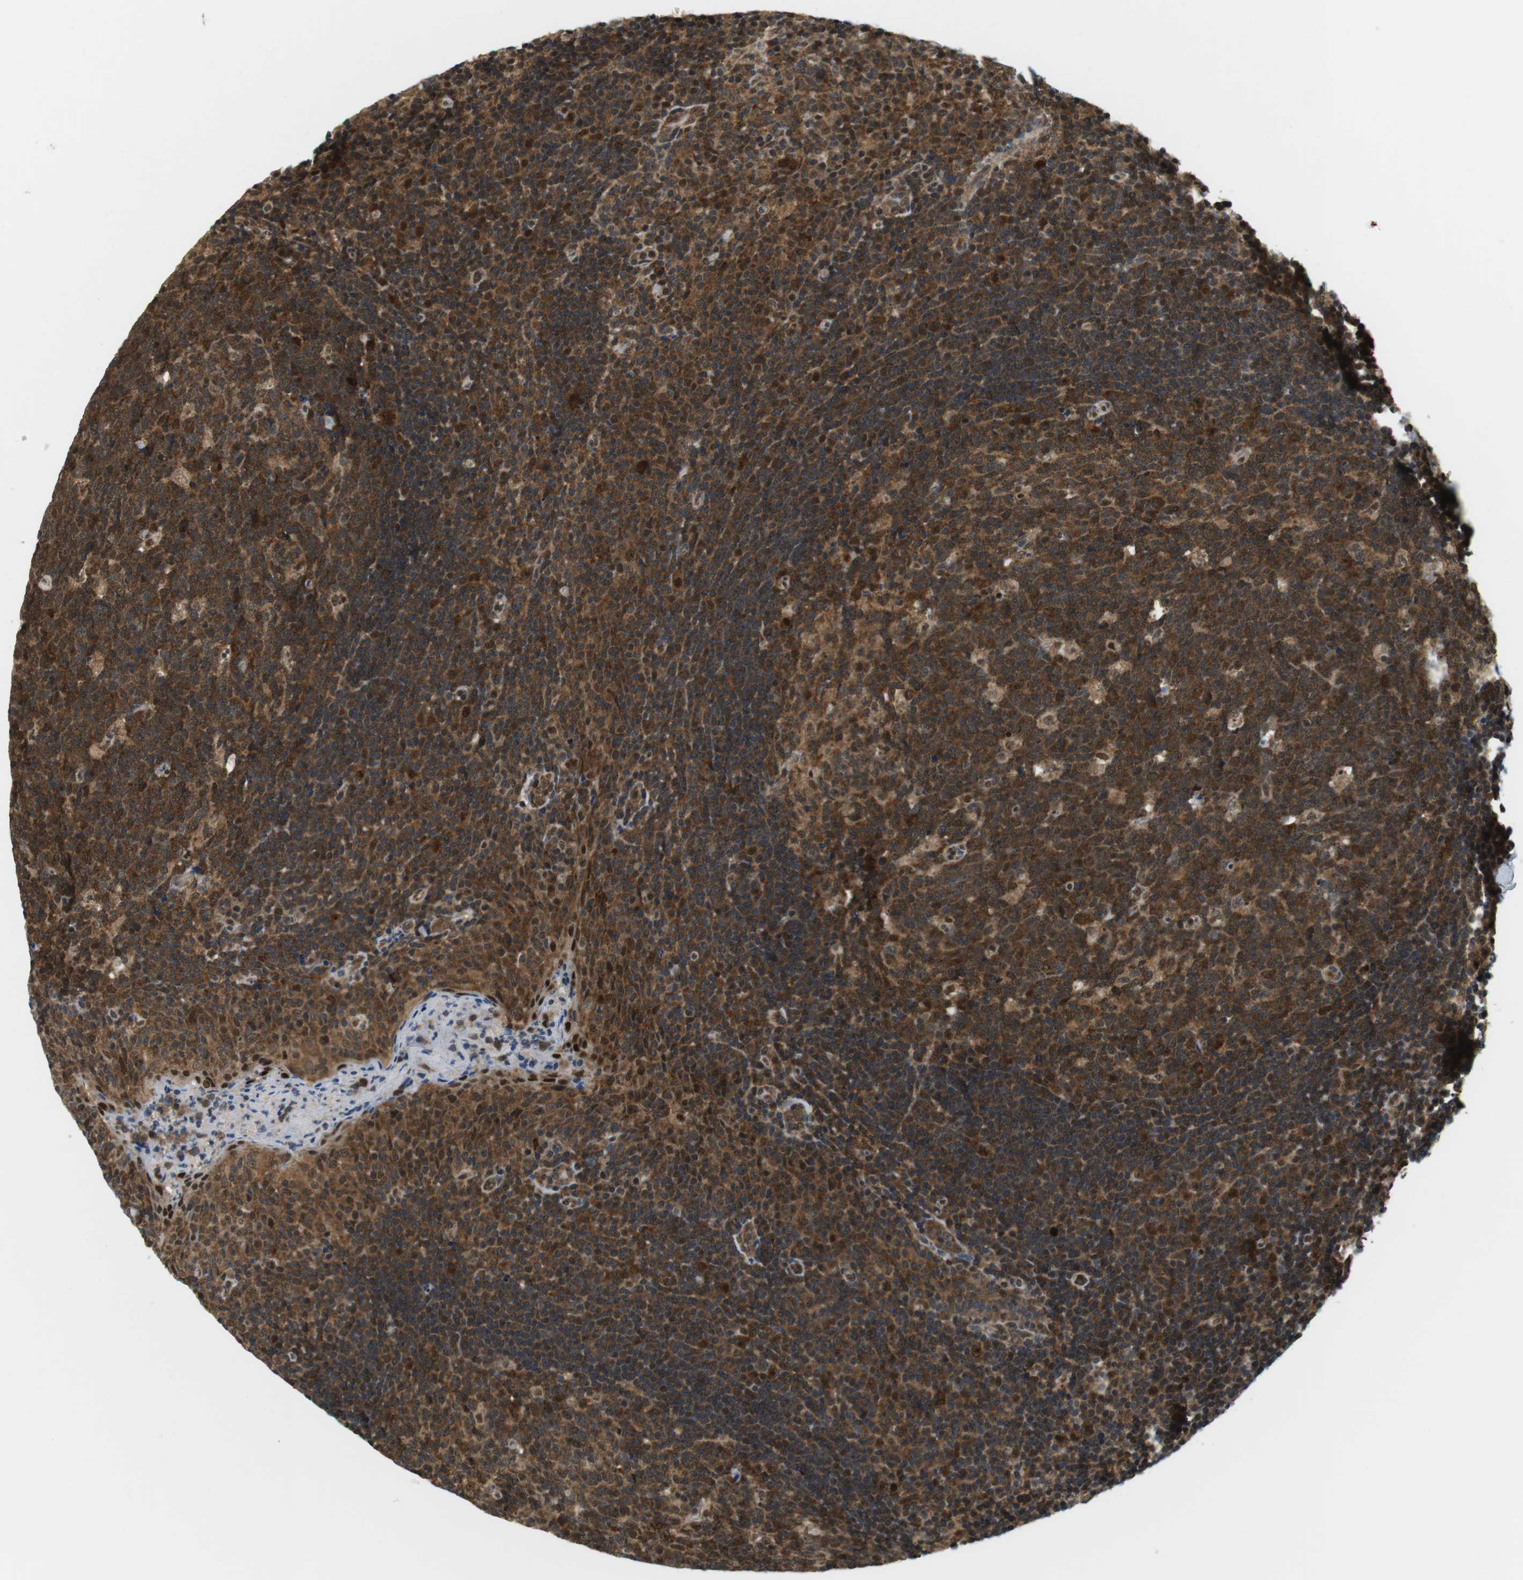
{"staining": {"intensity": "strong", "quantity": ">75%", "location": "cytoplasmic/membranous,nuclear"}, "tissue": "tonsil", "cell_type": "Germinal center cells", "image_type": "normal", "snomed": [{"axis": "morphology", "description": "Normal tissue, NOS"}, {"axis": "topography", "description": "Tonsil"}], "caption": "Immunohistochemistry (IHC) micrograph of normal tonsil: human tonsil stained using IHC shows high levels of strong protein expression localized specifically in the cytoplasmic/membranous,nuclear of germinal center cells, appearing as a cytoplasmic/membranous,nuclear brown color.", "gene": "CSNK2B", "patient": {"sex": "male", "age": 17}}